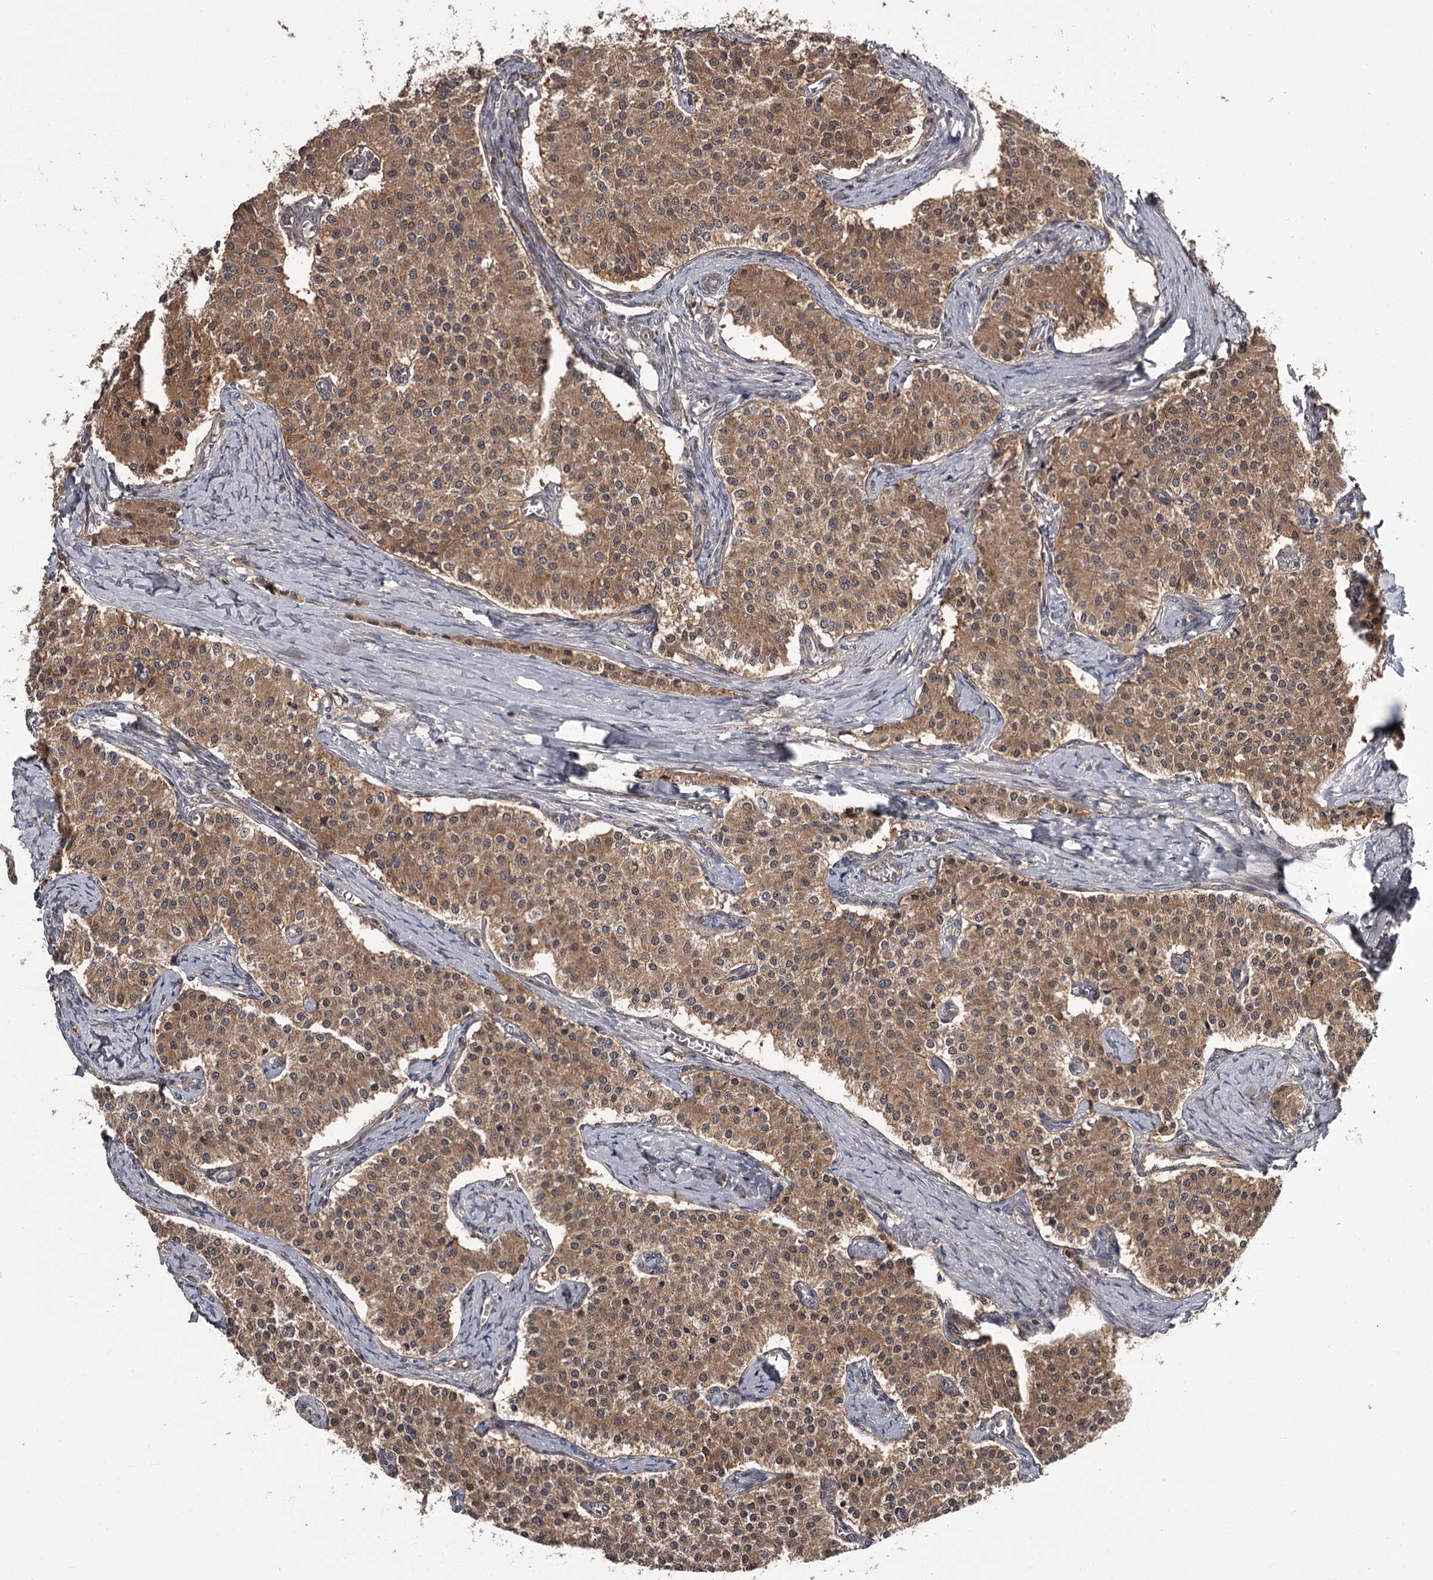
{"staining": {"intensity": "moderate", "quantity": ">75%", "location": "cytoplasmic/membranous"}, "tissue": "carcinoid", "cell_type": "Tumor cells", "image_type": "cancer", "snomed": [{"axis": "morphology", "description": "Carcinoid, malignant, NOS"}, {"axis": "topography", "description": "Colon"}], "caption": "This photomicrograph reveals IHC staining of carcinoid, with medium moderate cytoplasmic/membranous expression in approximately >75% of tumor cells.", "gene": "DAO", "patient": {"sex": "female", "age": 52}}